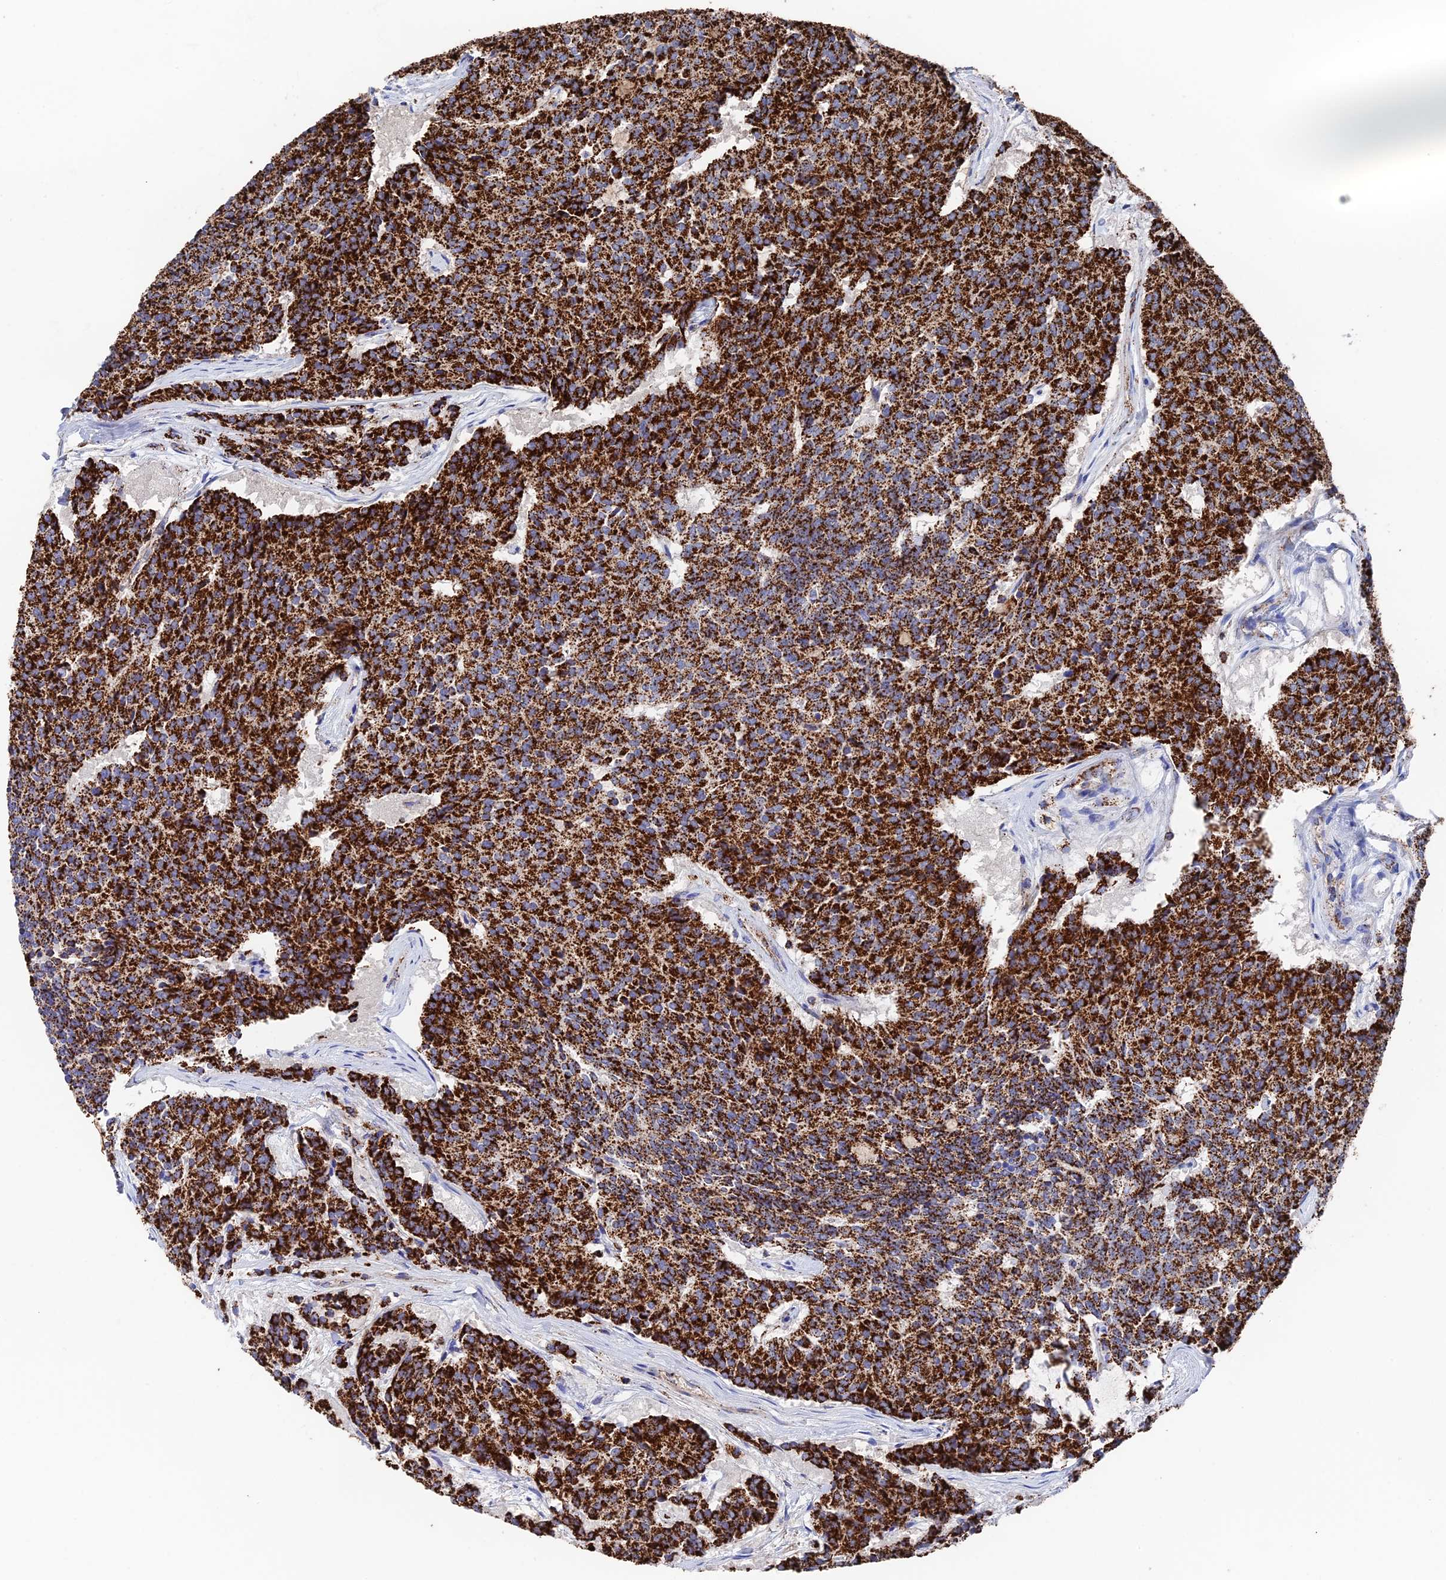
{"staining": {"intensity": "strong", "quantity": ">75%", "location": "cytoplasmic/membranous"}, "tissue": "carcinoid", "cell_type": "Tumor cells", "image_type": "cancer", "snomed": [{"axis": "morphology", "description": "Carcinoid, malignant, NOS"}, {"axis": "topography", "description": "Pancreas"}], "caption": "Carcinoid was stained to show a protein in brown. There is high levels of strong cytoplasmic/membranous staining in about >75% of tumor cells.", "gene": "HAUS8", "patient": {"sex": "female", "age": 54}}